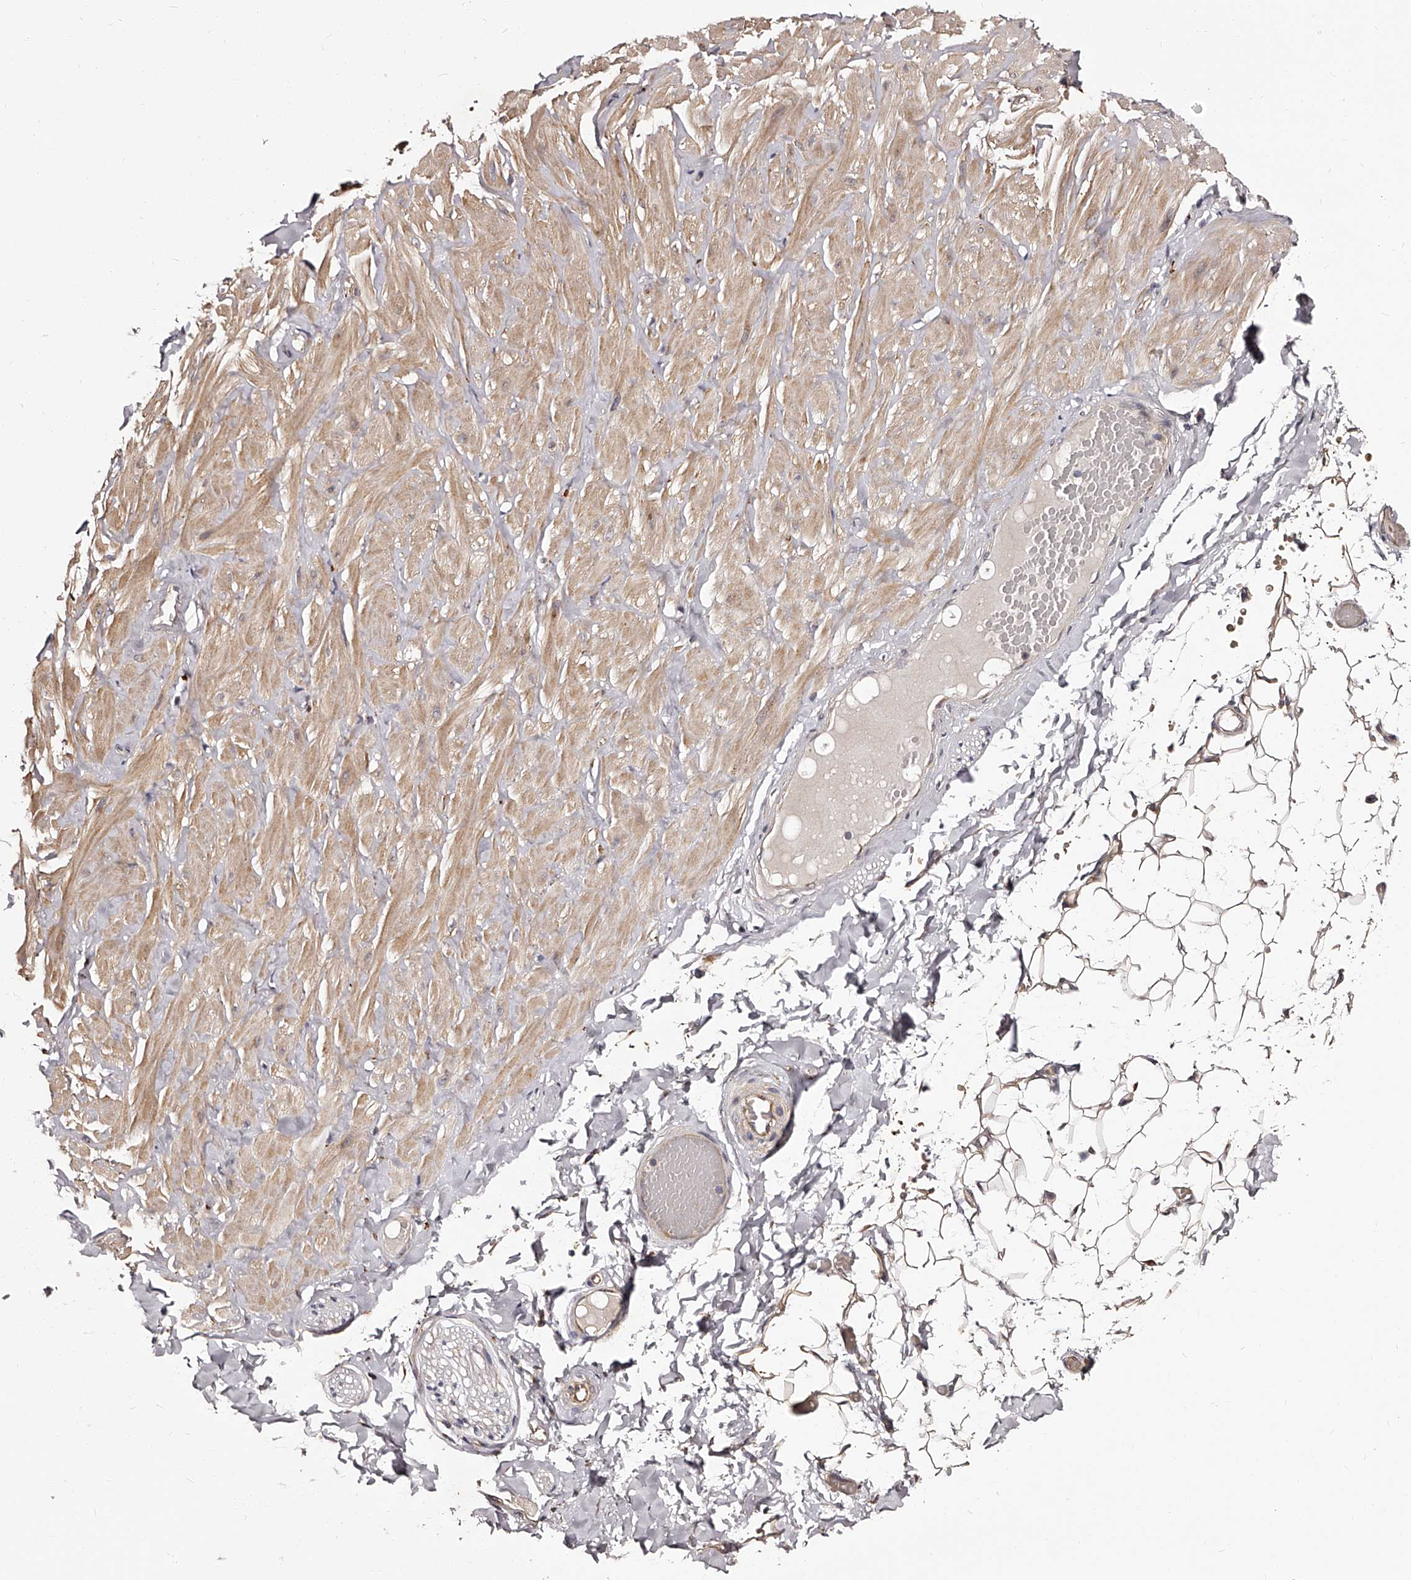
{"staining": {"intensity": "moderate", "quantity": ">75%", "location": "cytoplasmic/membranous"}, "tissue": "adipose tissue", "cell_type": "Adipocytes", "image_type": "normal", "snomed": [{"axis": "morphology", "description": "Normal tissue, NOS"}, {"axis": "topography", "description": "Adipose tissue"}, {"axis": "topography", "description": "Vascular tissue"}, {"axis": "topography", "description": "Peripheral nerve tissue"}], "caption": "Protein expression analysis of normal human adipose tissue reveals moderate cytoplasmic/membranous positivity in about >75% of adipocytes. The staining is performed using DAB (3,3'-diaminobenzidine) brown chromogen to label protein expression. The nuclei are counter-stained blue using hematoxylin.", "gene": "RSC1A1", "patient": {"sex": "male", "age": 25}}